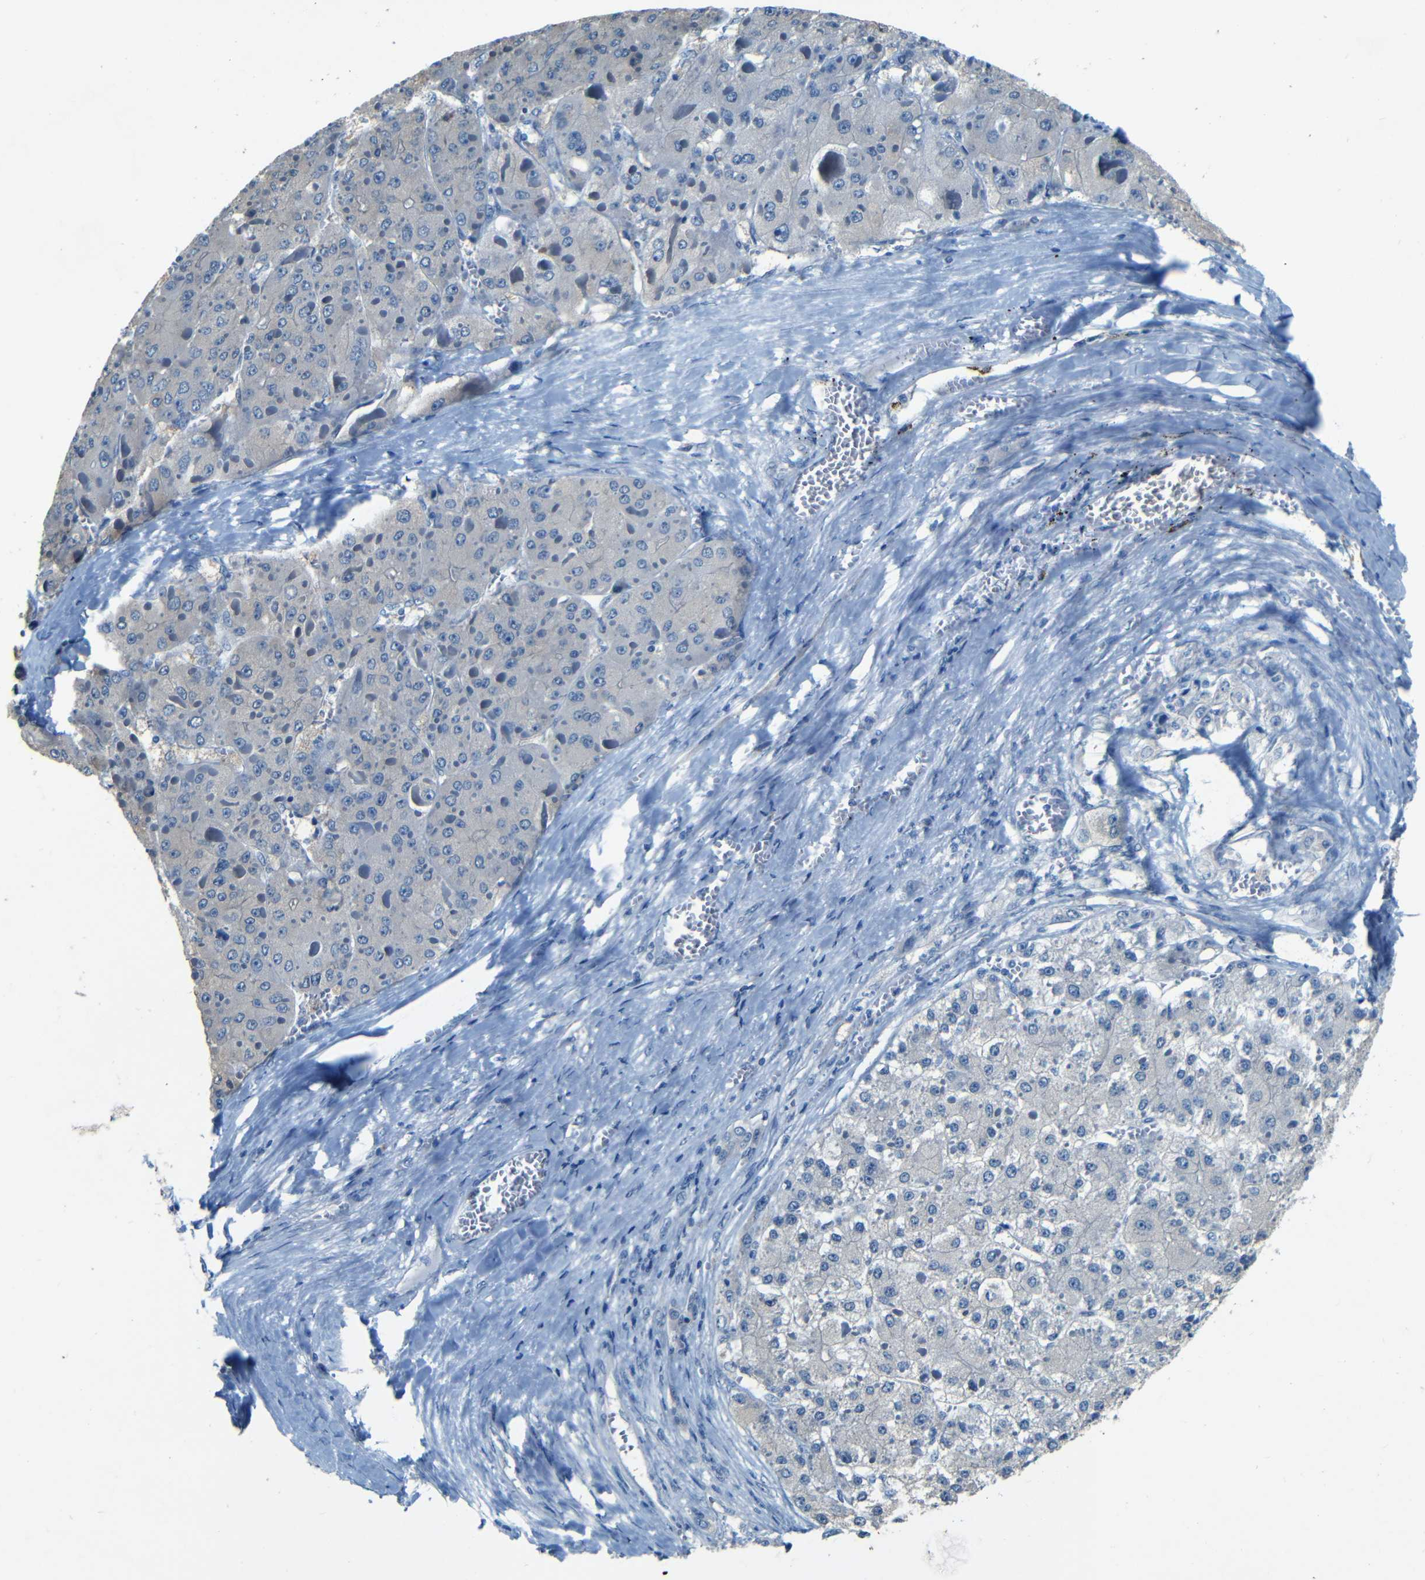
{"staining": {"intensity": "negative", "quantity": "none", "location": "none"}, "tissue": "liver cancer", "cell_type": "Tumor cells", "image_type": "cancer", "snomed": [{"axis": "morphology", "description": "Carcinoma, Hepatocellular, NOS"}, {"axis": "topography", "description": "Liver"}], "caption": "This is an immunohistochemistry photomicrograph of human liver cancer (hepatocellular carcinoma). There is no positivity in tumor cells.", "gene": "ZMAT1", "patient": {"sex": "female", "age": 73}}